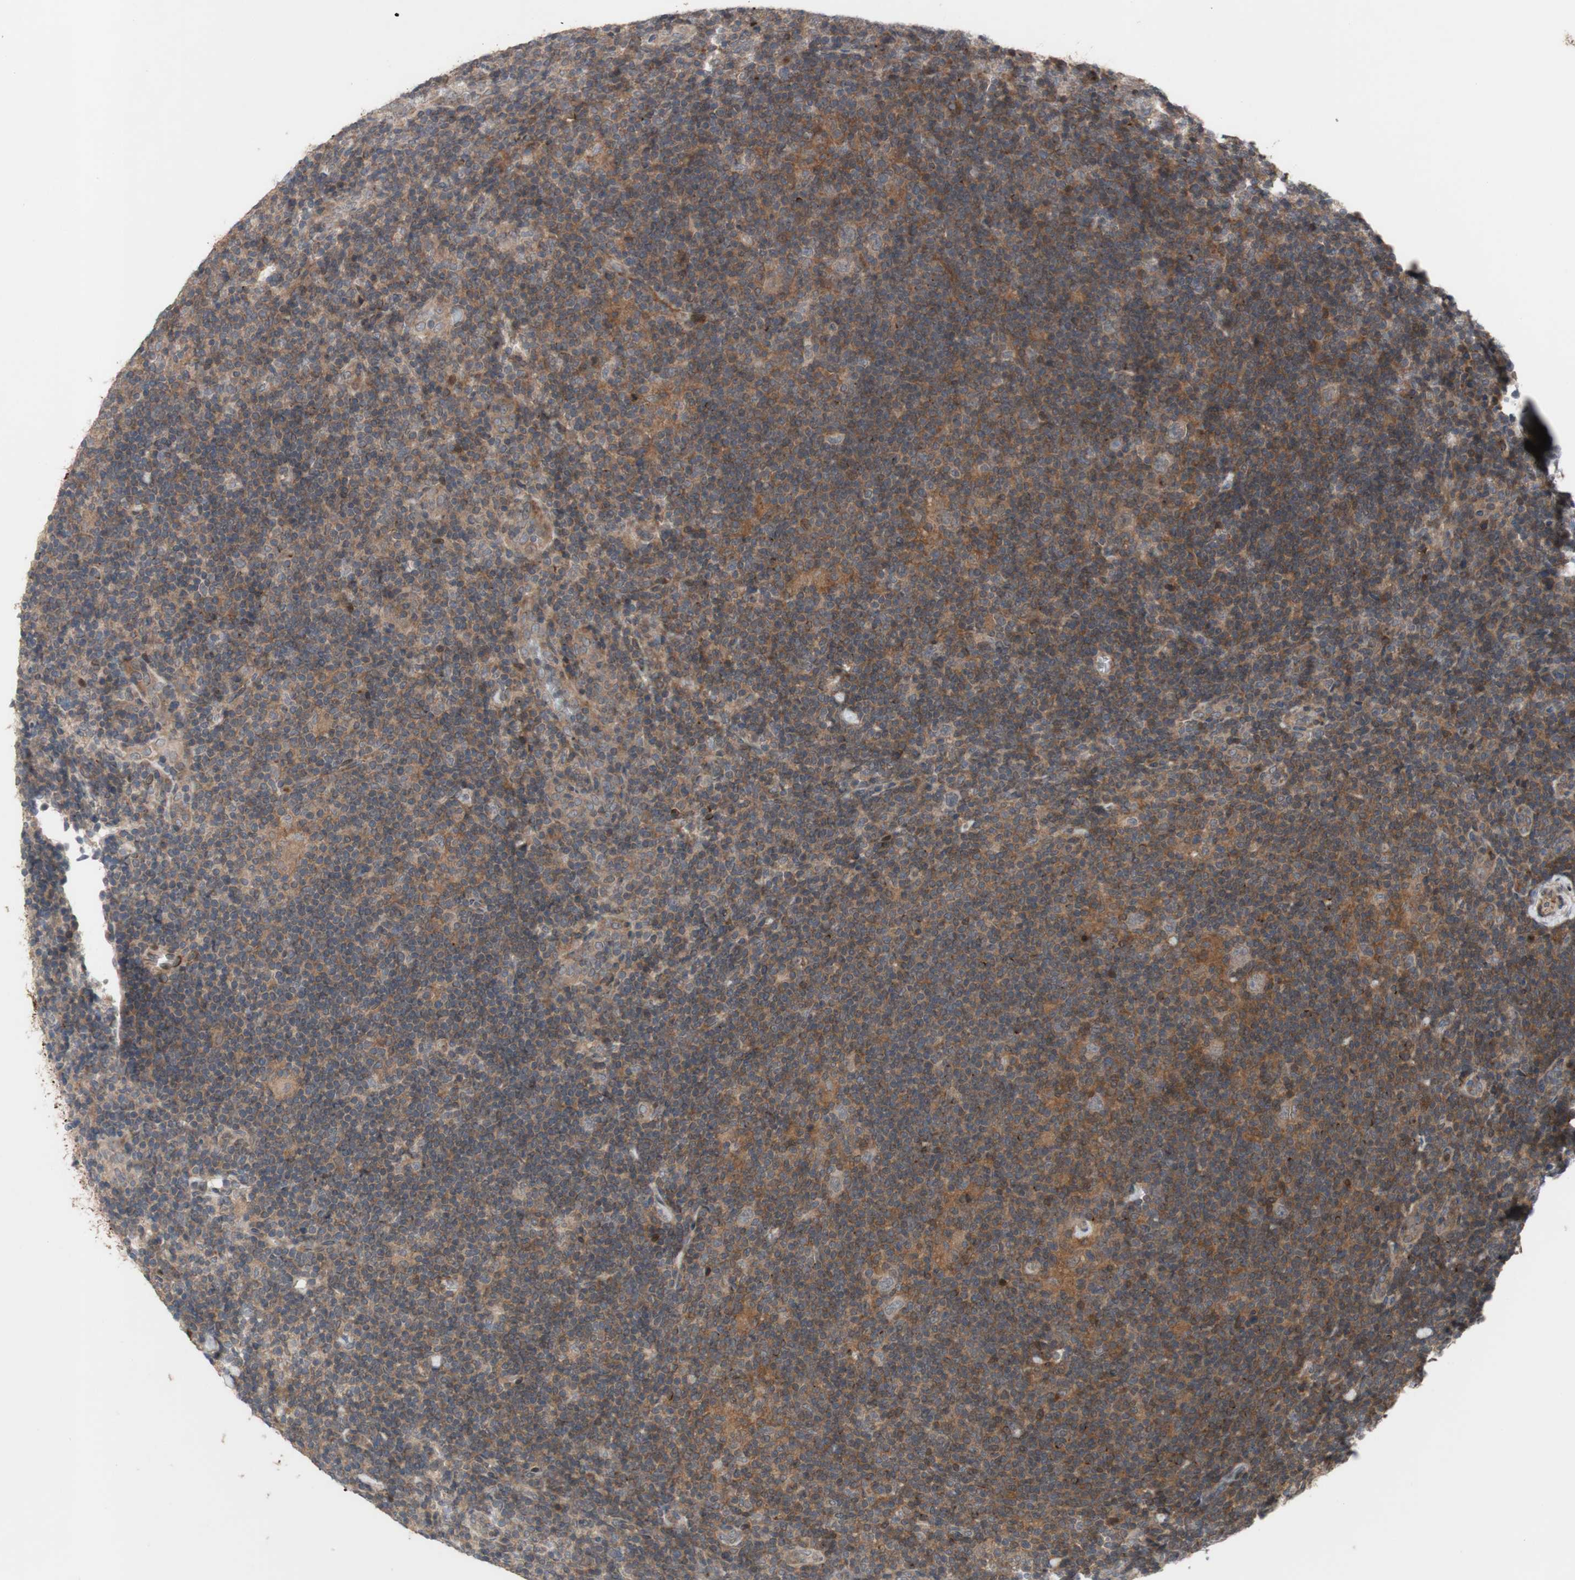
{"staining": {"intensity": "weak", "quantity": ">75%", "location": "cytoplasmic/membranous"}, "tissue": "lymphoma", "cell_type": "Tumor cells", "image_type": "cancer", "snomed": [{"axis": "morphology", "description": "Hodgkin's disease, NOS"}, {"axis": "topography", "description": "Lymph node"}], "caption": "A high-resolution micrograph shows IHC staining of Hodgkin's disease, which demonstrates weak cytoplasmic/membranous expression in about >75% of tumor cells.", "gene": "OAZ1", "patient": {"sex": "female", "age": 57}}